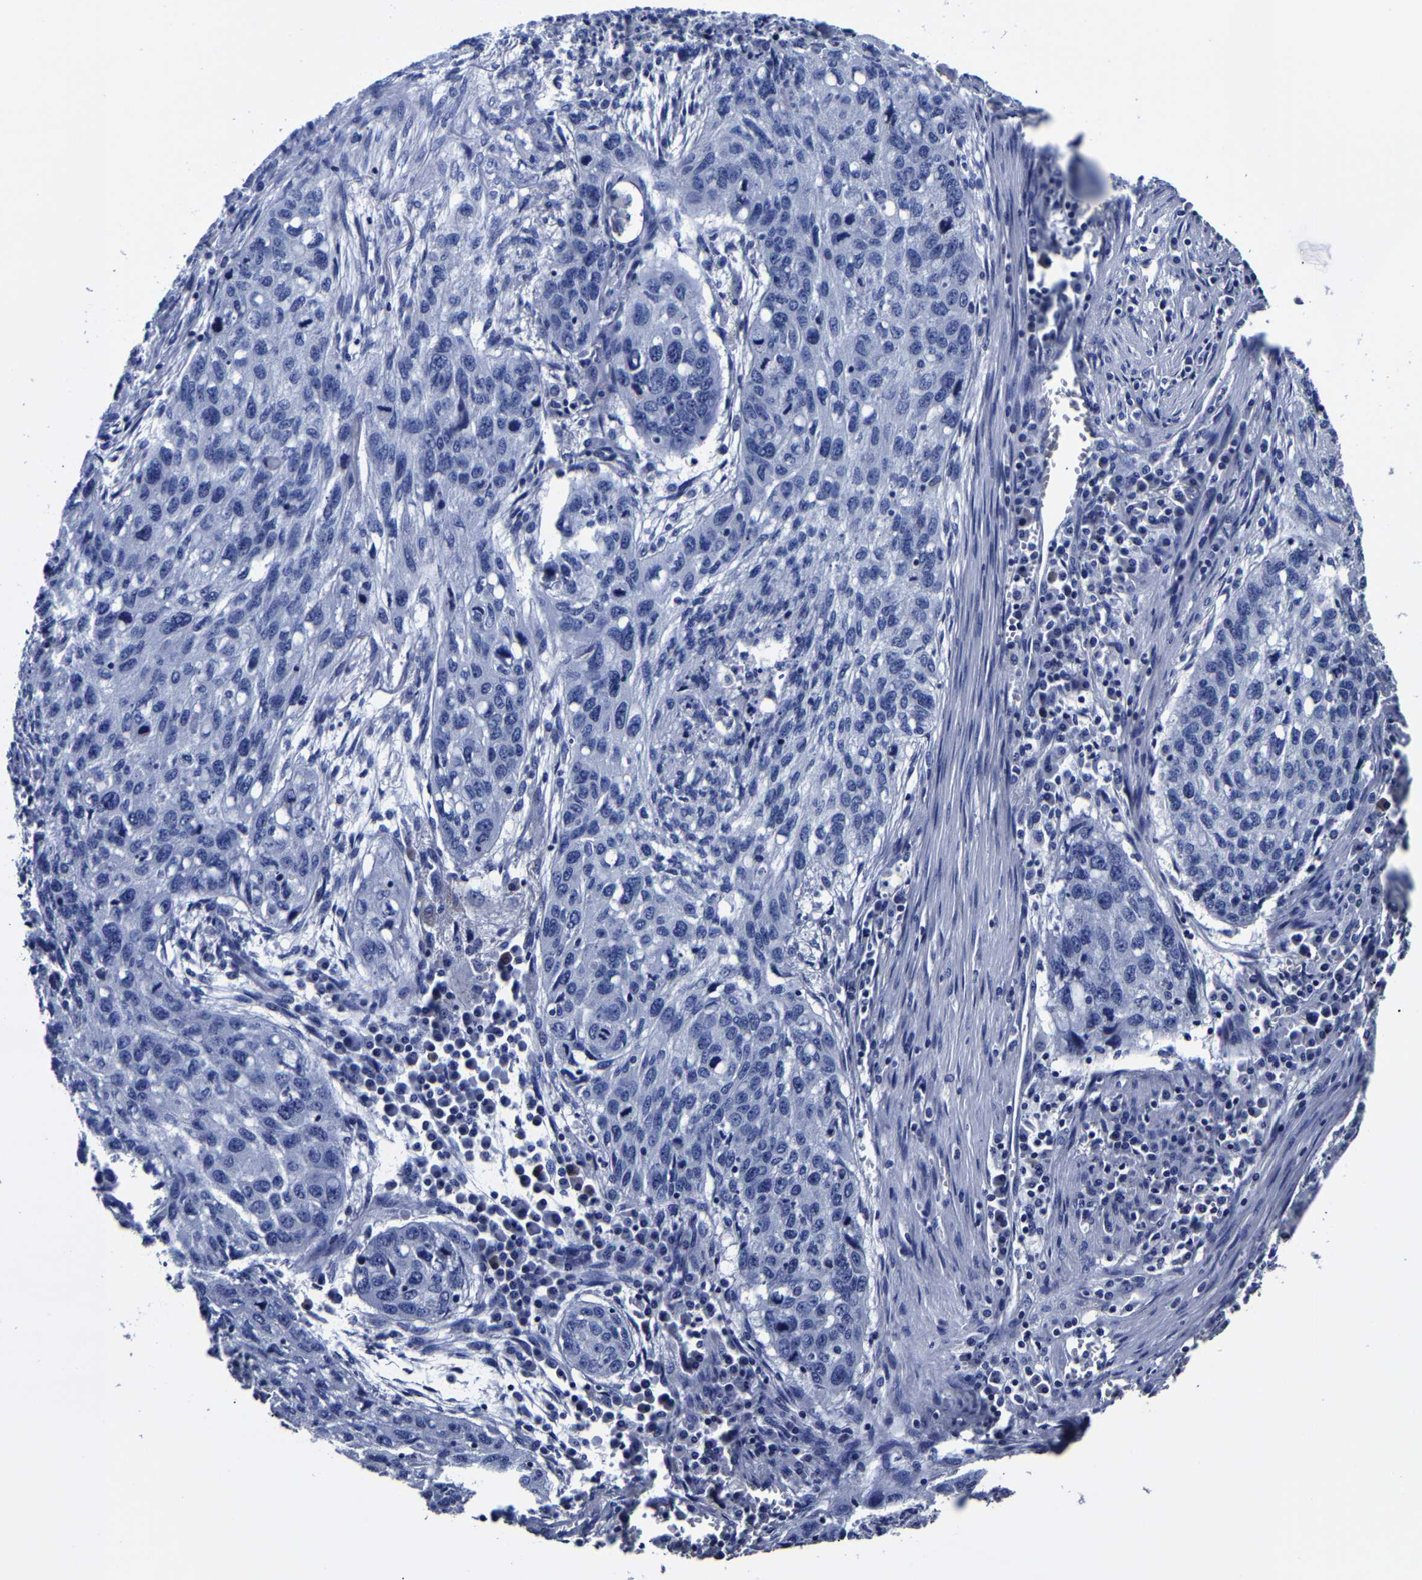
{"staining": {"intensity": "negative", "quantity": "none", "location": "none"}, "tissue": "lung cancer", "cell_type": "Tumor cells", "image_type": "cancer", "snomed": [{"axis": "morphology", "description": "Squamous cell carcinoma, NOS"}, {"axis": "topography", "description": "Lung"}], "caption": "There is no significant positivity in tumor cells of lung cancer (squamous cell carcinoma).", "gene": "AKAP4", "patient": {"sex": "female", "age": 63}}